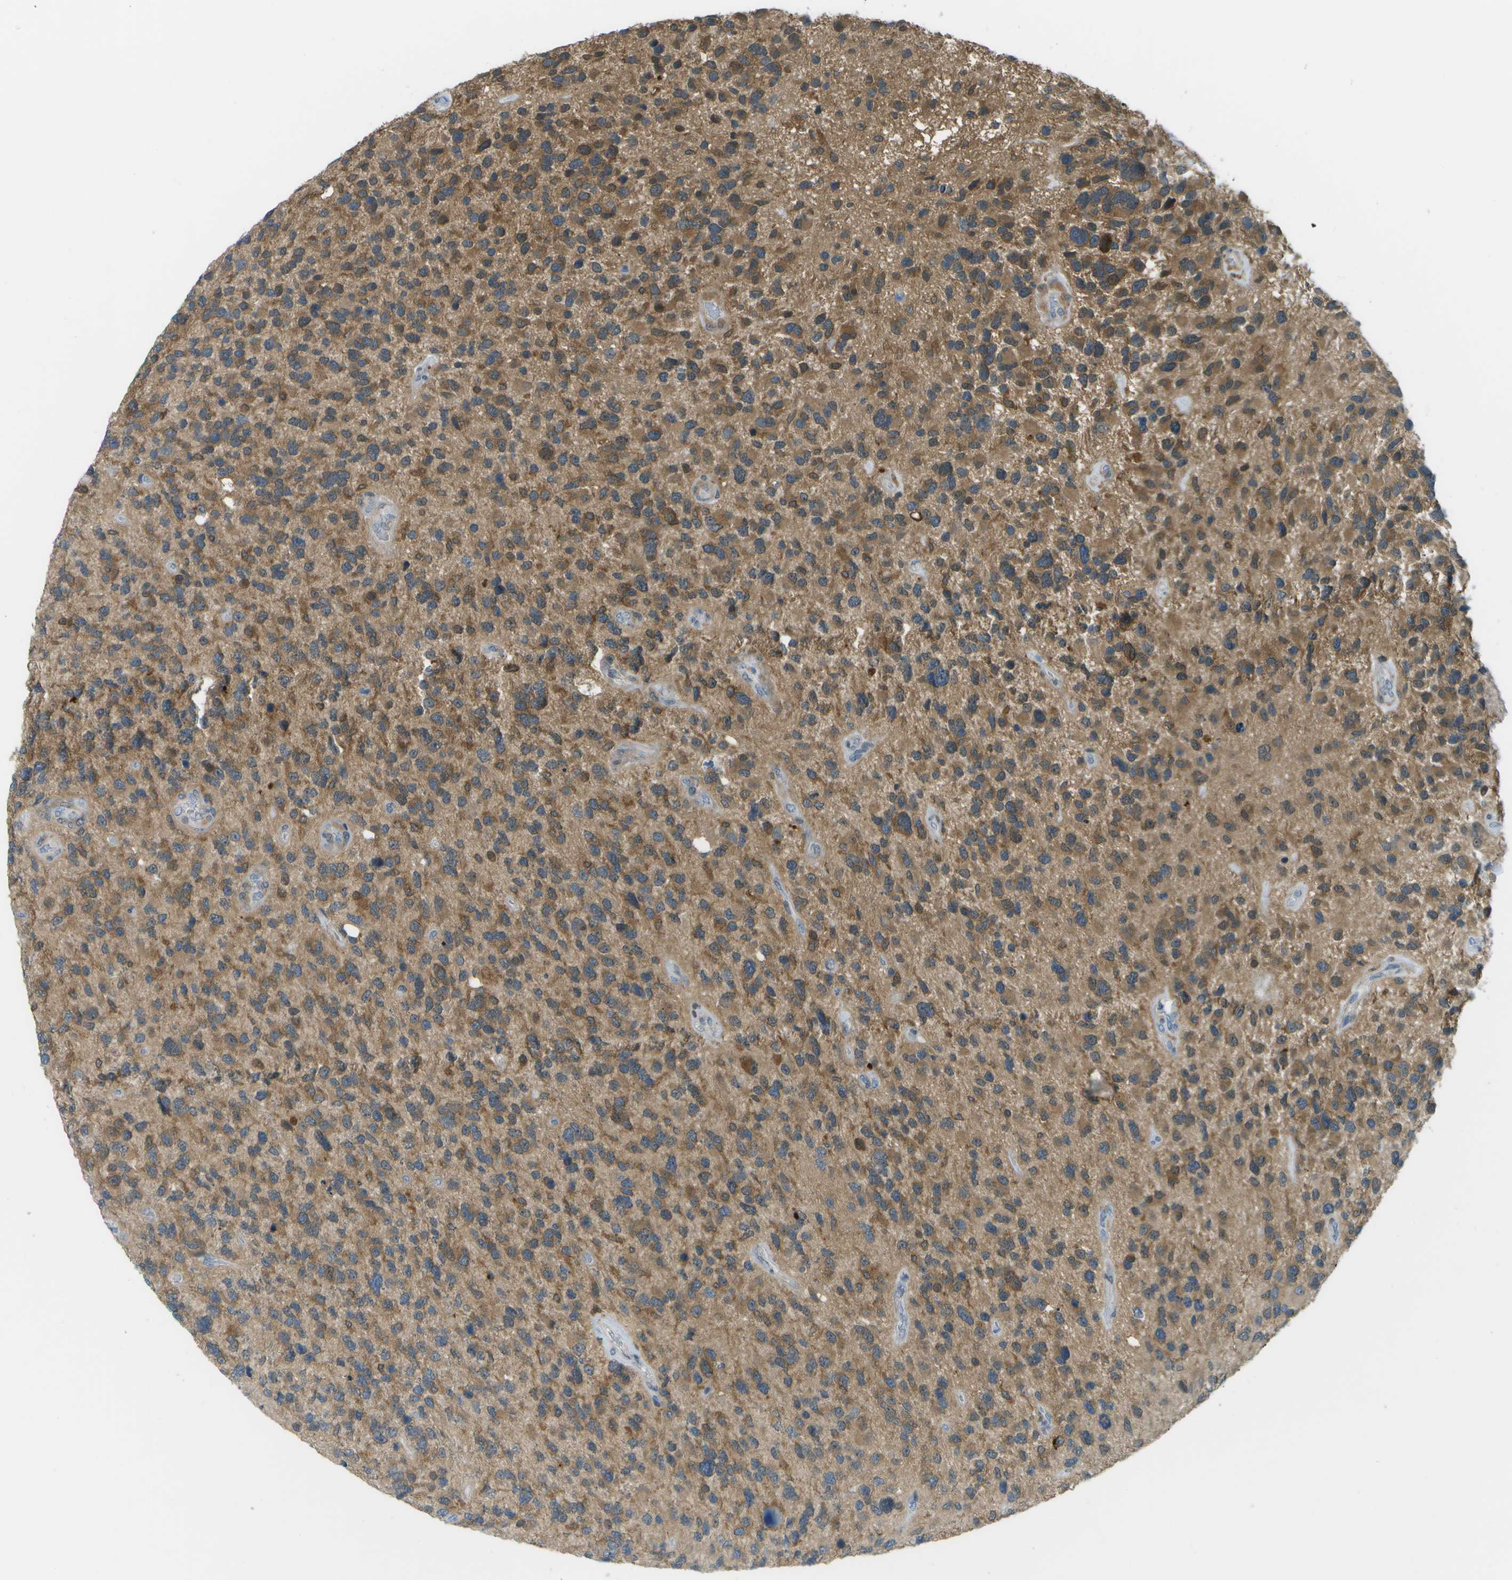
{"staining": {"intensity": "moderate", "quantity": ">75%", "location": "cytoplasmic/membranous"}, "tissue": "glioma", "cell_type": "Tumor cells", "image_type": "cancer", "snomed": [{"axis": "morphology", "description": "Glioma, malignant, High grade"}, {"axis": "topography", "description": "Brain"}], "caption": "Tumor cells reveal moderate cytoplasmic/membranous positivity in approximately >75% of cells in glioma.", "gene": "CDH23", "patient": {"sex": "female", "age": 58}}